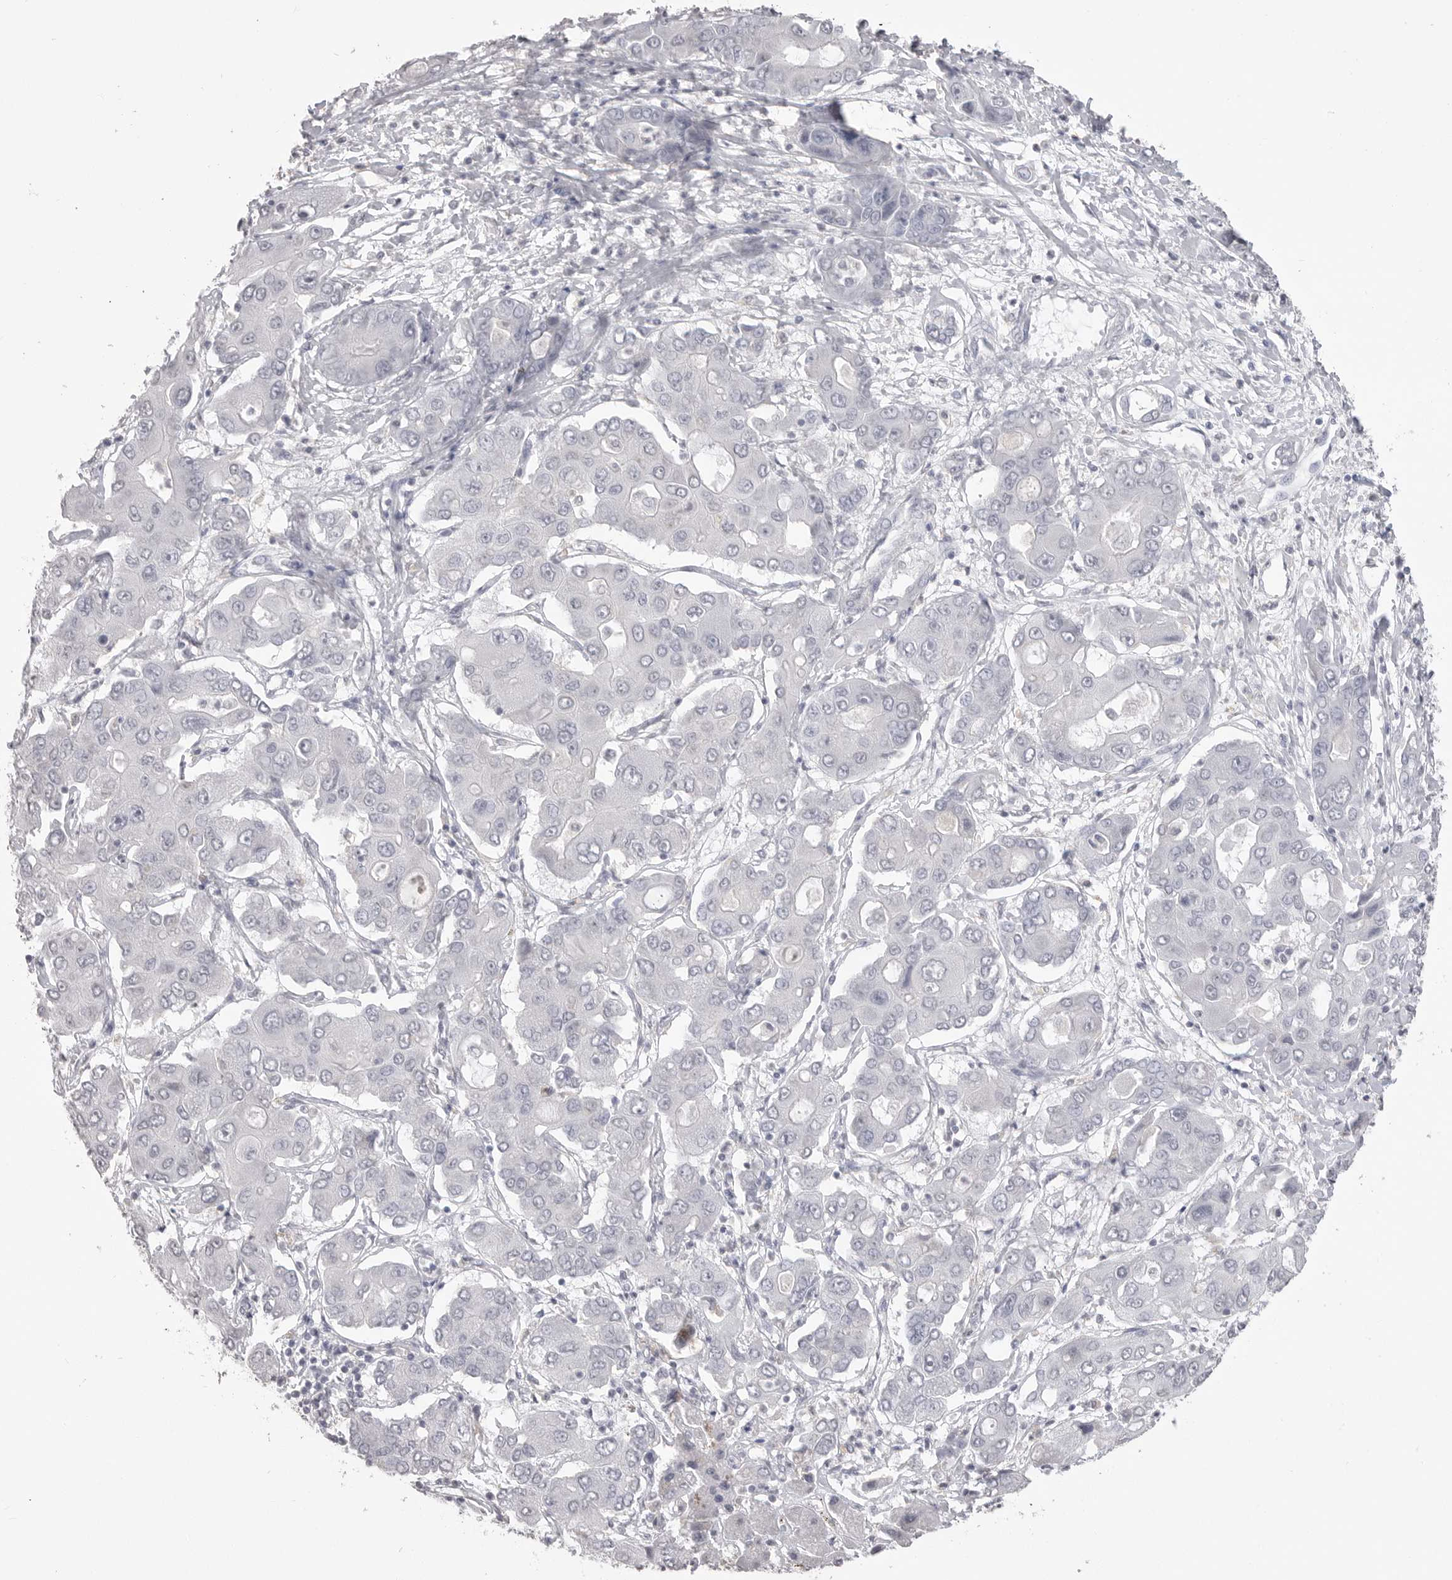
{"staining": {"intensity": "negative", "quantity": "none", "location": "none"}, "tissue": "liver cancer", "cell_type": "Tumor cells", "image_type": "cancer", "snomed": [{"axis": "morphology", "description": "Cholangiocarcinoma"}, {"axis": "topography", "description": "Liver"}], "caption": "Protein analysis of cholangiocarcinoma (liver) shows no significant positivity in tumor cells.", "gene": "ICAM5", "patient": {"sex": "male", "age": 67}}